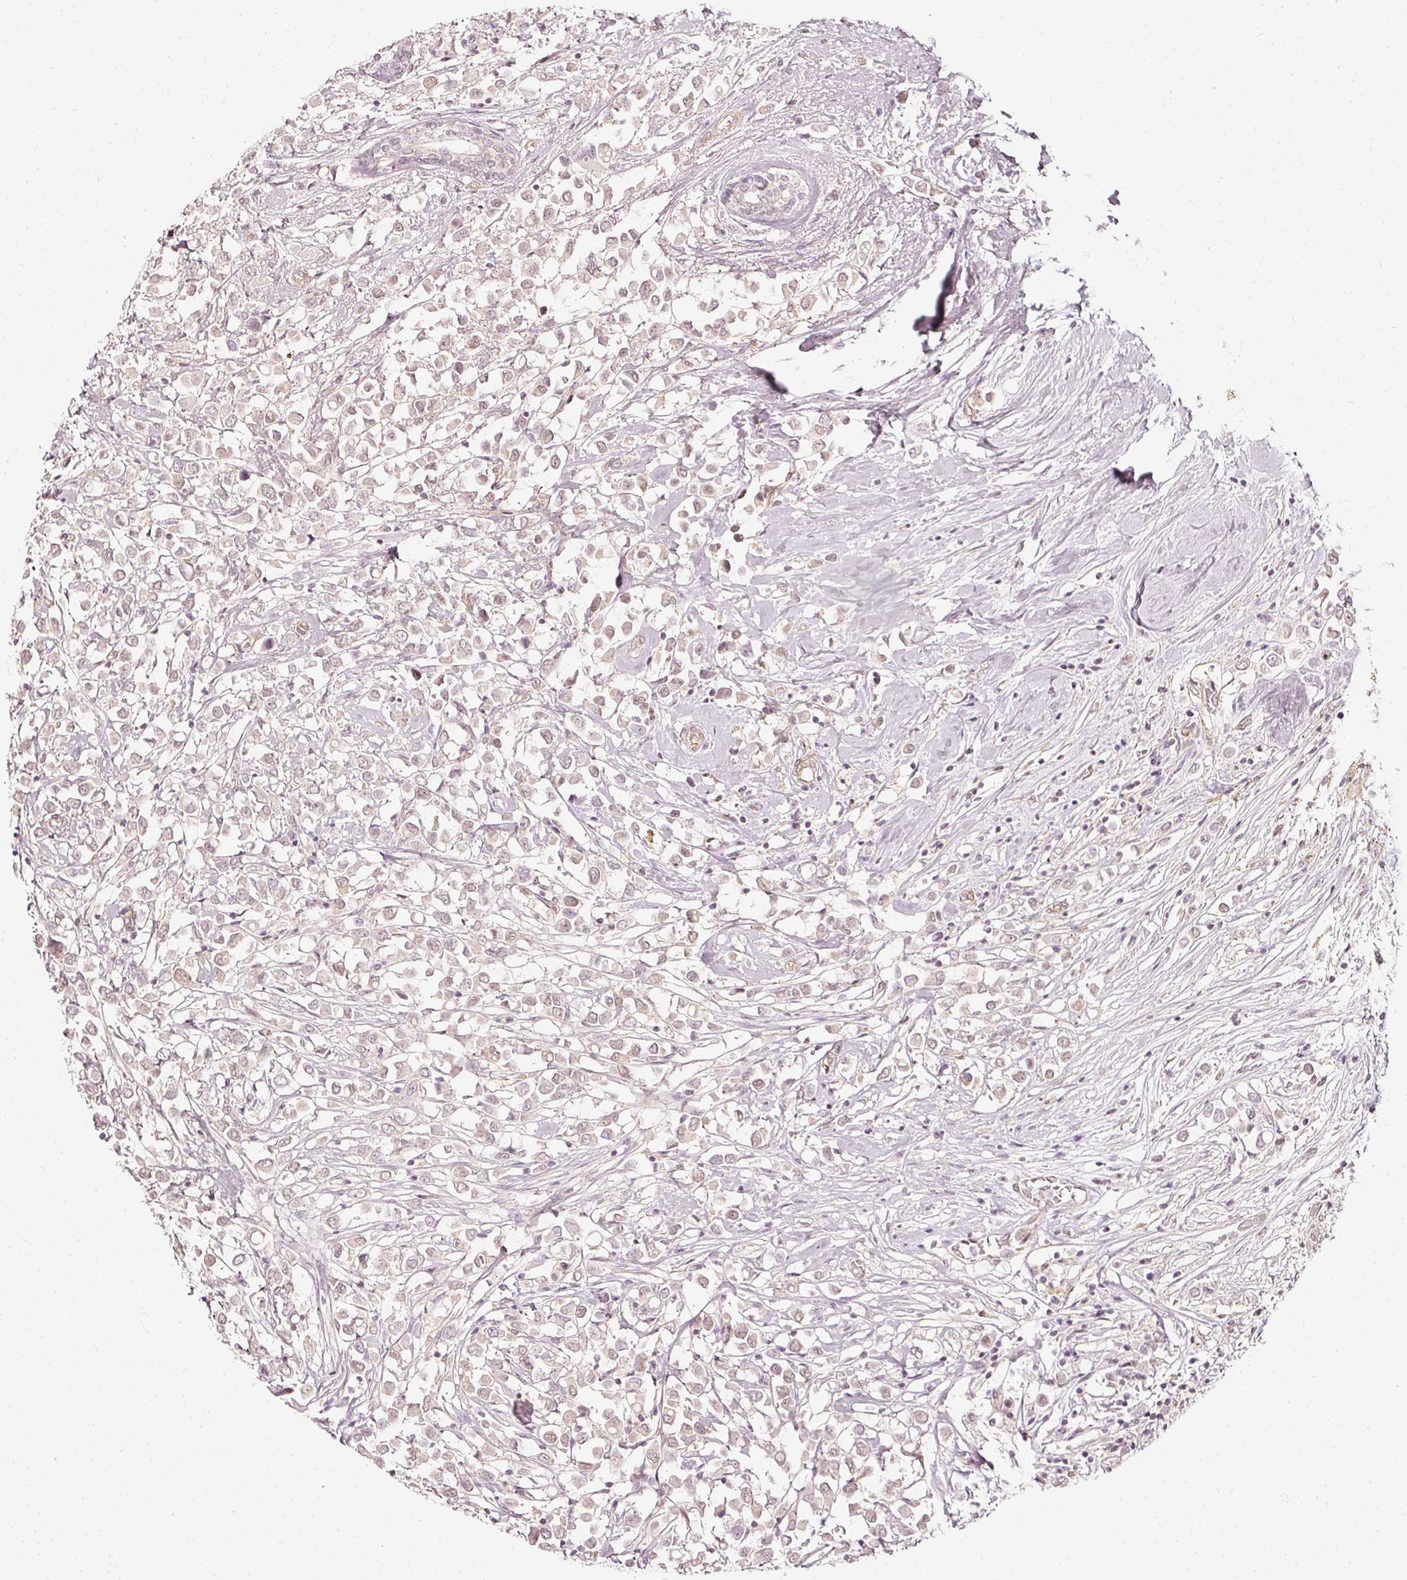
{"staining": {"intensity": "negative", "quantity": "none", "location": "none"}, "tissue": "breast cancer", "cell_type": "Tumor cells", "image_type": "cancer", "snomed": [{"axis": "morphology", "description": "Duct carcinoma"}, {"axis": "topography", "description": "Breast"}], "caption": "A high-resolution image shows immunohistochemistry staining of intraductal carcinoma (breast), which displays no significant staining in tumor cells.", "gene": "DRD2", "patient": {"sex": "female", "age": 61}}